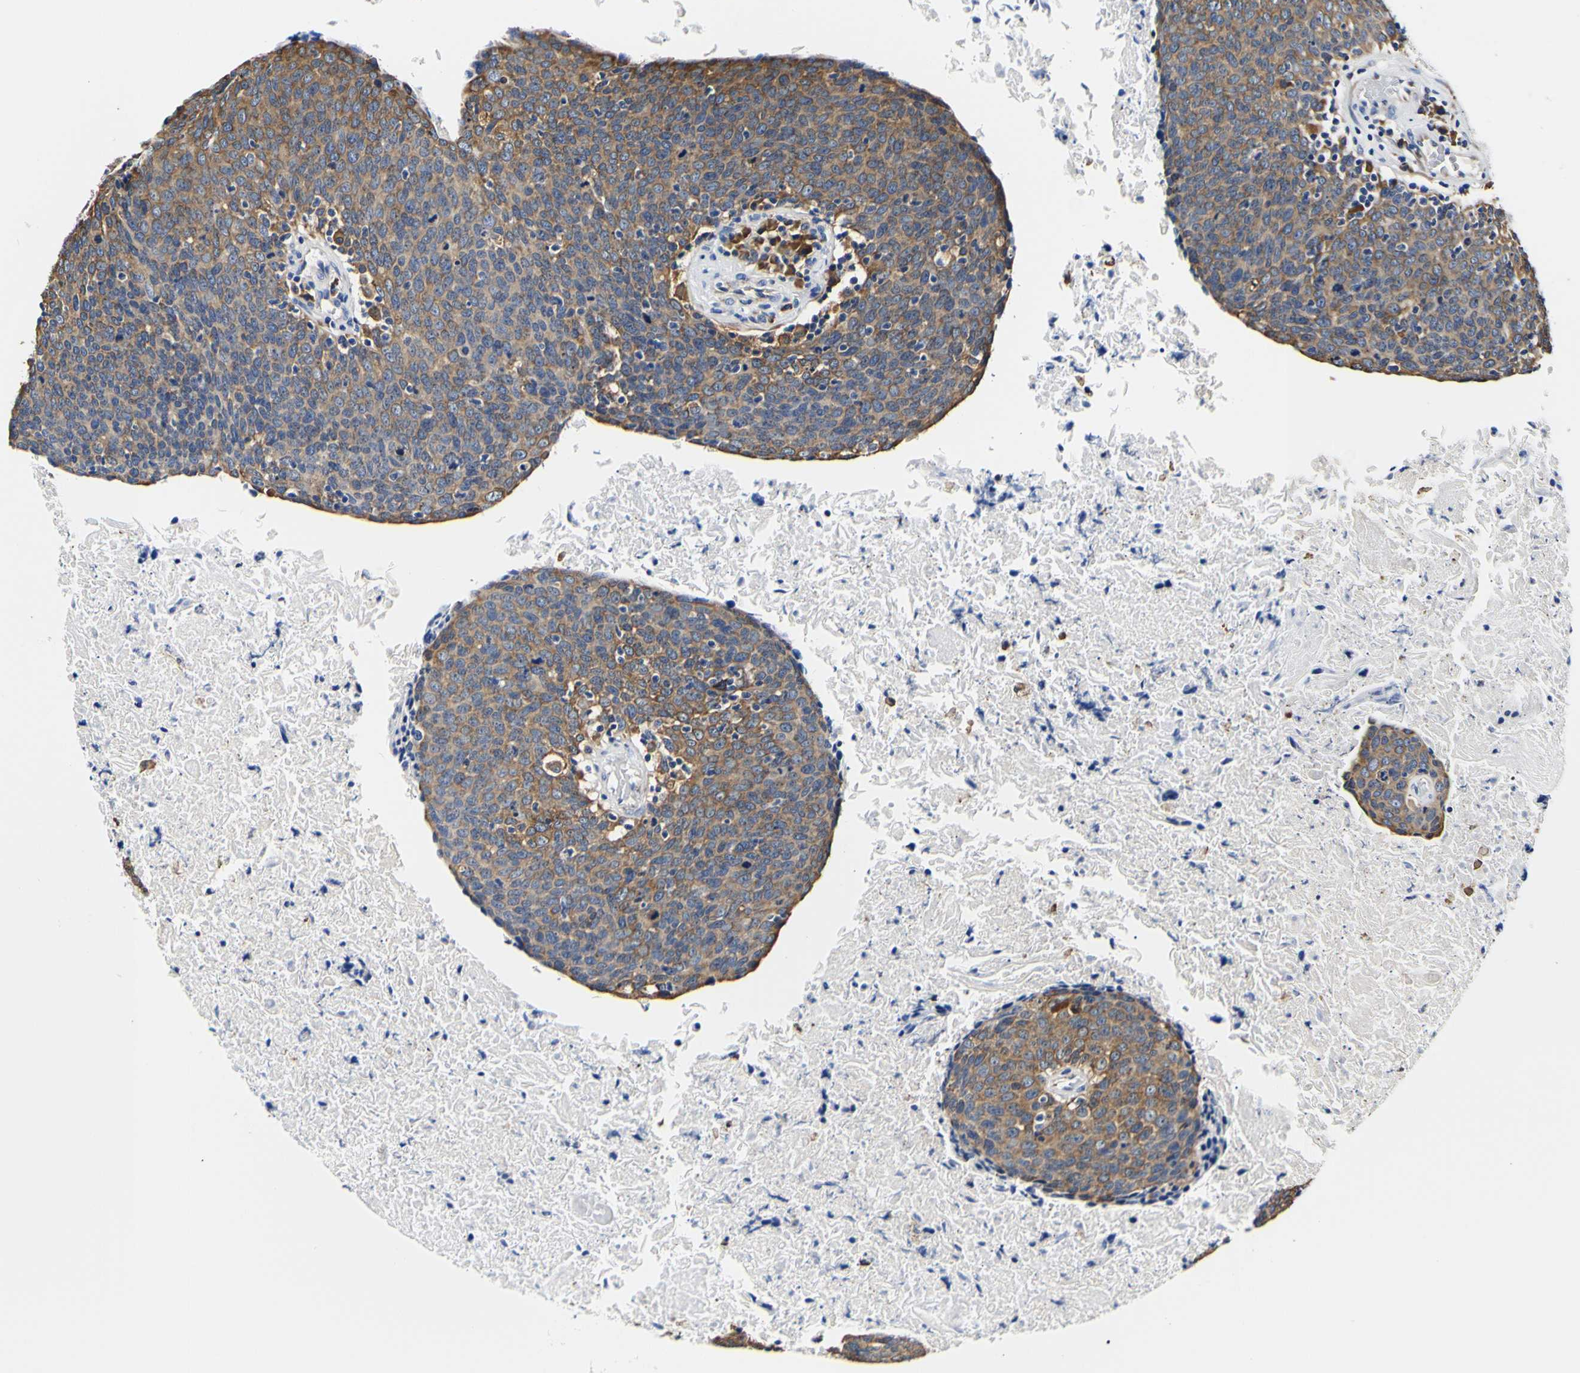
{"staining": {"intensity": "moderate", "quantity": ">75%", "location": "cytoplasmic/membranous"}, "tissue": "head and neck cancer", "cell_type": "Tumor cells", "image_type": "cancer", "snomed": [{"axis": "morphology", "description": "Squamous cell carcinoma, NOS"}, {"axis": "morphology", "description": "Squamous cell carcinoma, metastatic, NOS"}, {"axis": "topography", "description": "Lymph node"}, {"axis": "topography", "description": "Head-Neck"}], "caption": "IHC (DAB) staining of human head and neck metastatic squamous cell carcinoma shows moderate cytoplasmic/membranous protein staining in about >75% of tumor cells.", "gene": "P4HB", "patient": {"sex": "male", "age": 62}}